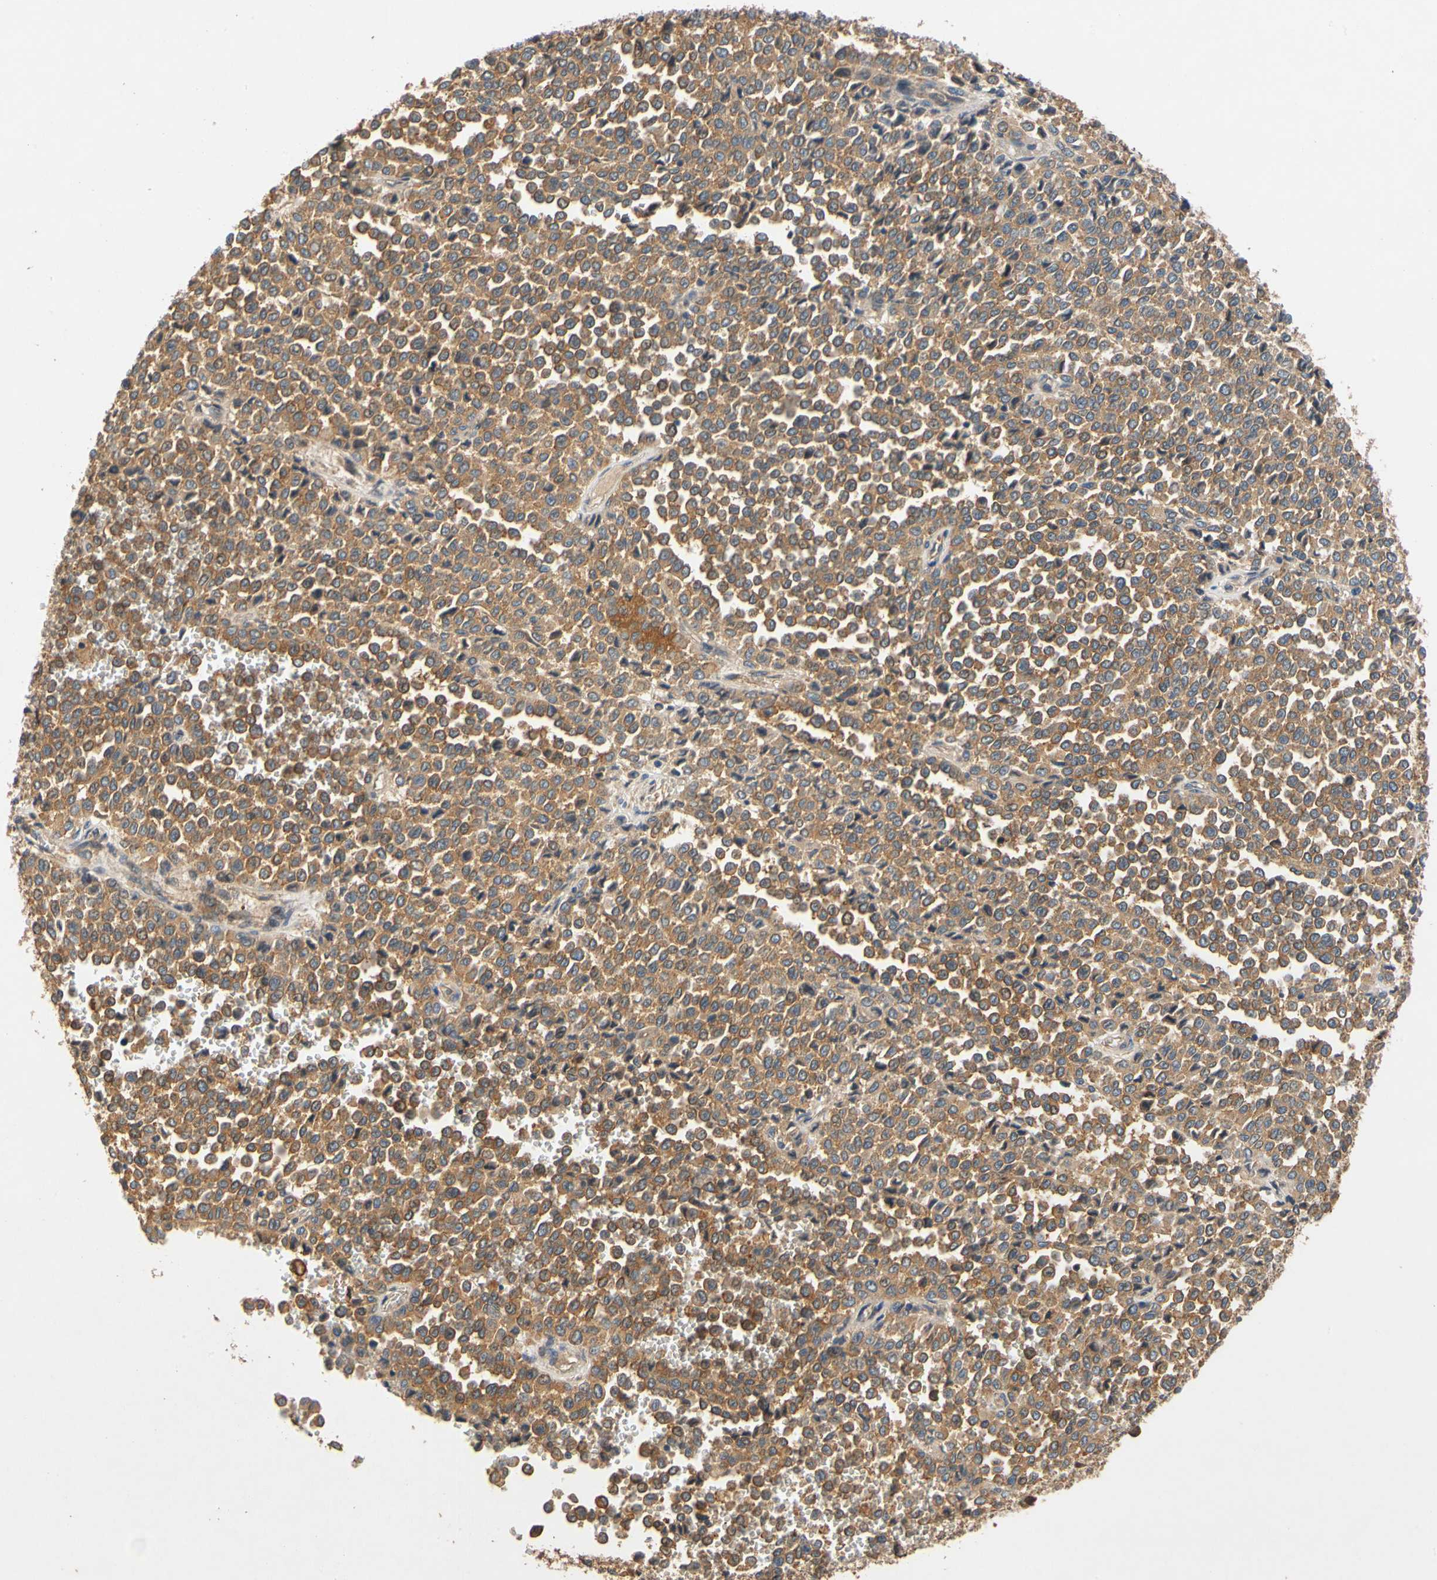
{"staining": {"intensity": "moderate", "quantity": ">75%", "location": "cytoplasmic/membranous"}, "tissue": "melanoma", "cell_type": "Tumor cells", "image_type": "cancer", "snomed": [{"axis": "morphology", "description": "Malignant melanoma, Metastatic site"}, {"axis": "topography", "description": "Pancreas"}], "caption": "There is medium levels of moderate cytoplasmic/membranous positivity in tumor cells of malignant melanoma (metastatic site), as demonstrated by immunohistochemical staining (brown color).", "gene": "USP46", "patient": {"sex": "female", "age": 30}}